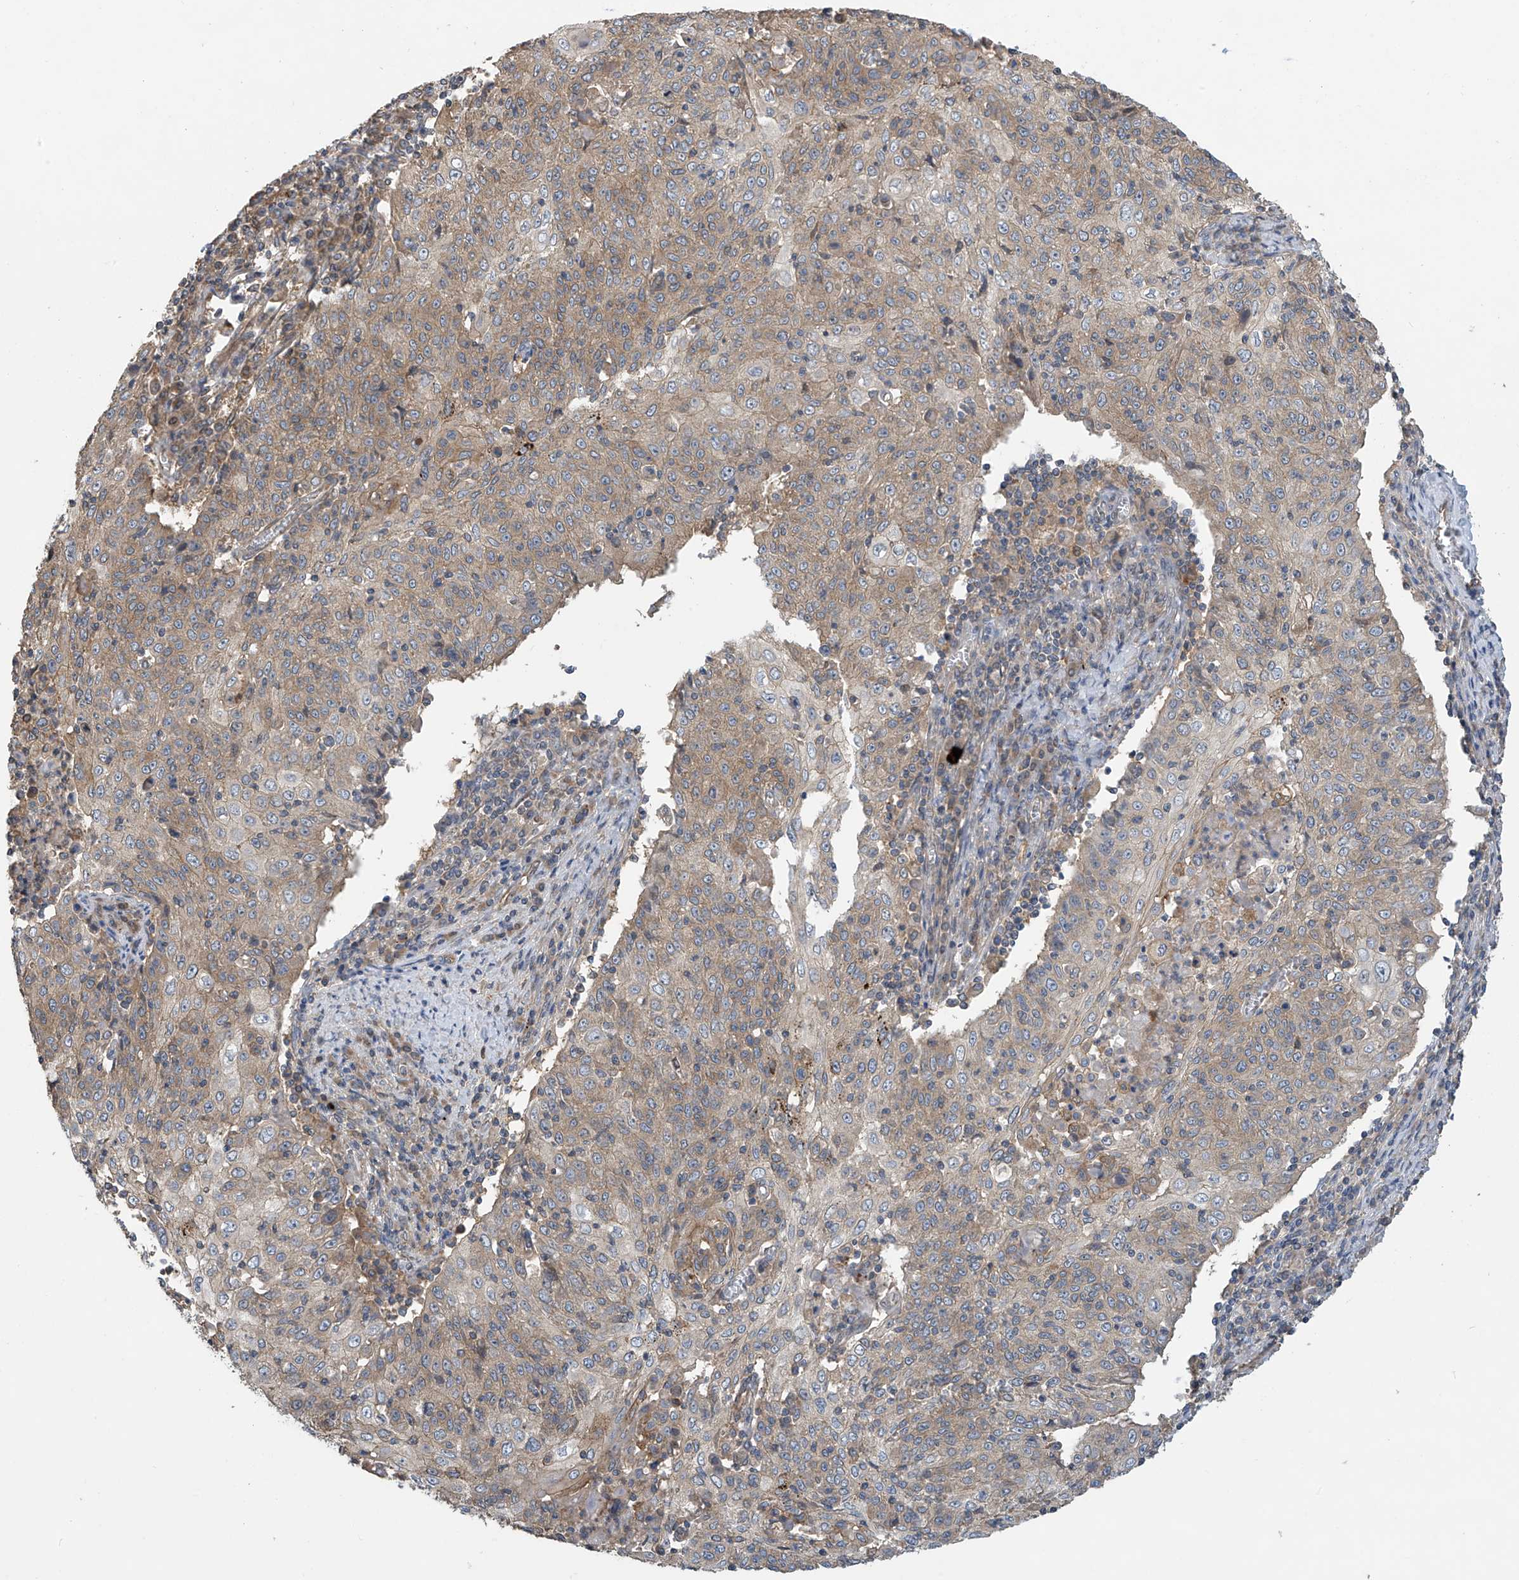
{"staining": {"intensity": "weak", "quantity": "<25%", "location": "cytoplasmic/membranous"}, "tissue": "cervical cancer", "cell_type": "Tumor cells", "image_type": "cancer", "snomed": [{"axis": "morphology", "description": "Squamous cell carcinoma, NOS"}, {"axis": "topography", "description": "Cervix"}], "caption": "A photomicrograph of cervical cancer stained for a protein displays no brown staining in tumor cells.", "gene": "PHACTR4", "patient": {"sex": "female", "age": 48}}